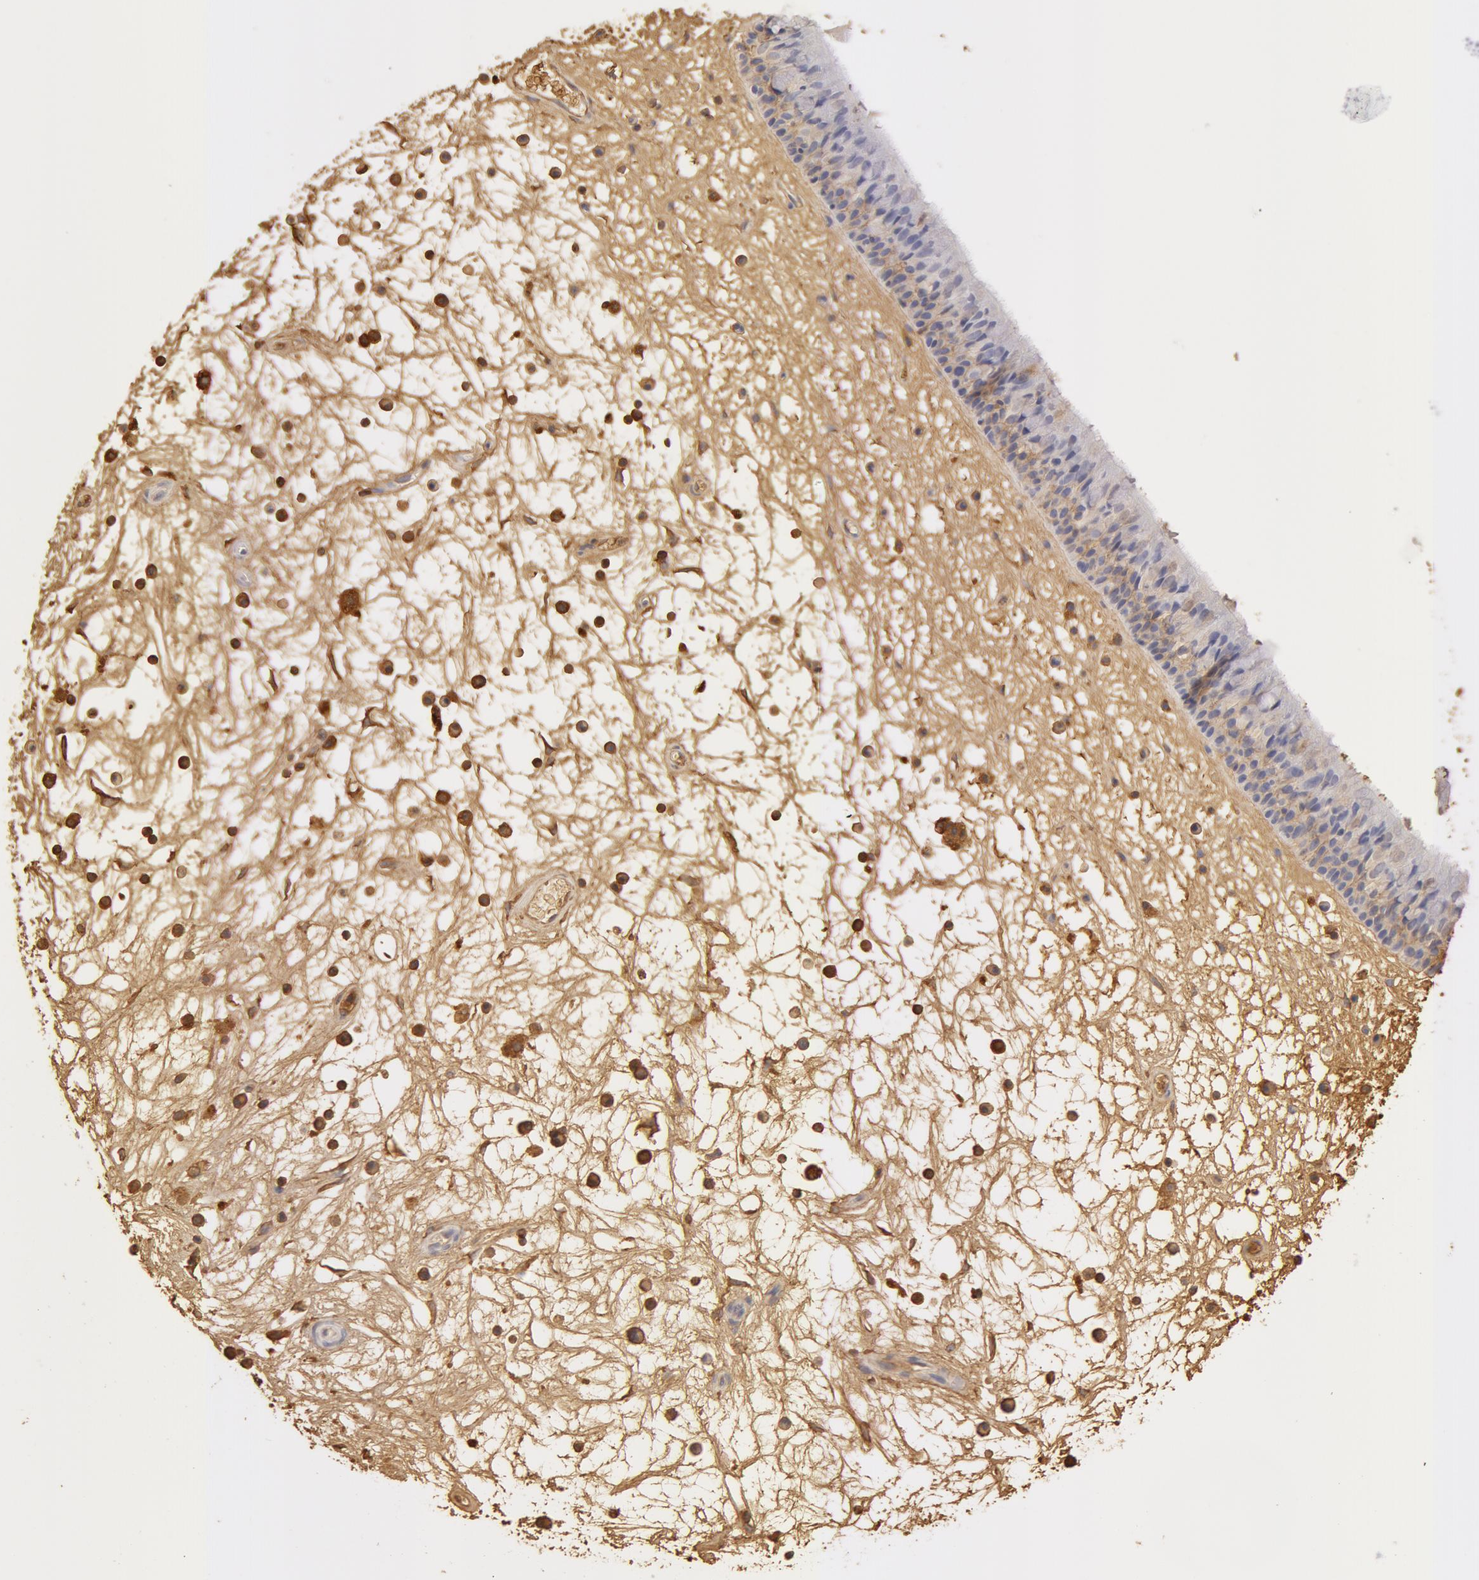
{"staining": {"intensity": "weak", "quantity": "25%-75%", "location": "cytoplasmic/membranous"}, "tissue": "nasopharynx", "cell_type": "Respiratory epithelial cells", "image_type": "normal", "snomed": [{"axis": "morphology", "description": "Normal tissue, NOS"}, {"axis": "topography", "description": "Nasopharynx"}], "caption": "Weak cytoplasmic/membranous expression for a protein is identified in about 25%-75% of respiratory epithelial cells of unremarkable nasopharynx using IHC.", "gene": "TF", "patient": {"sex": "male", "age": 63}}